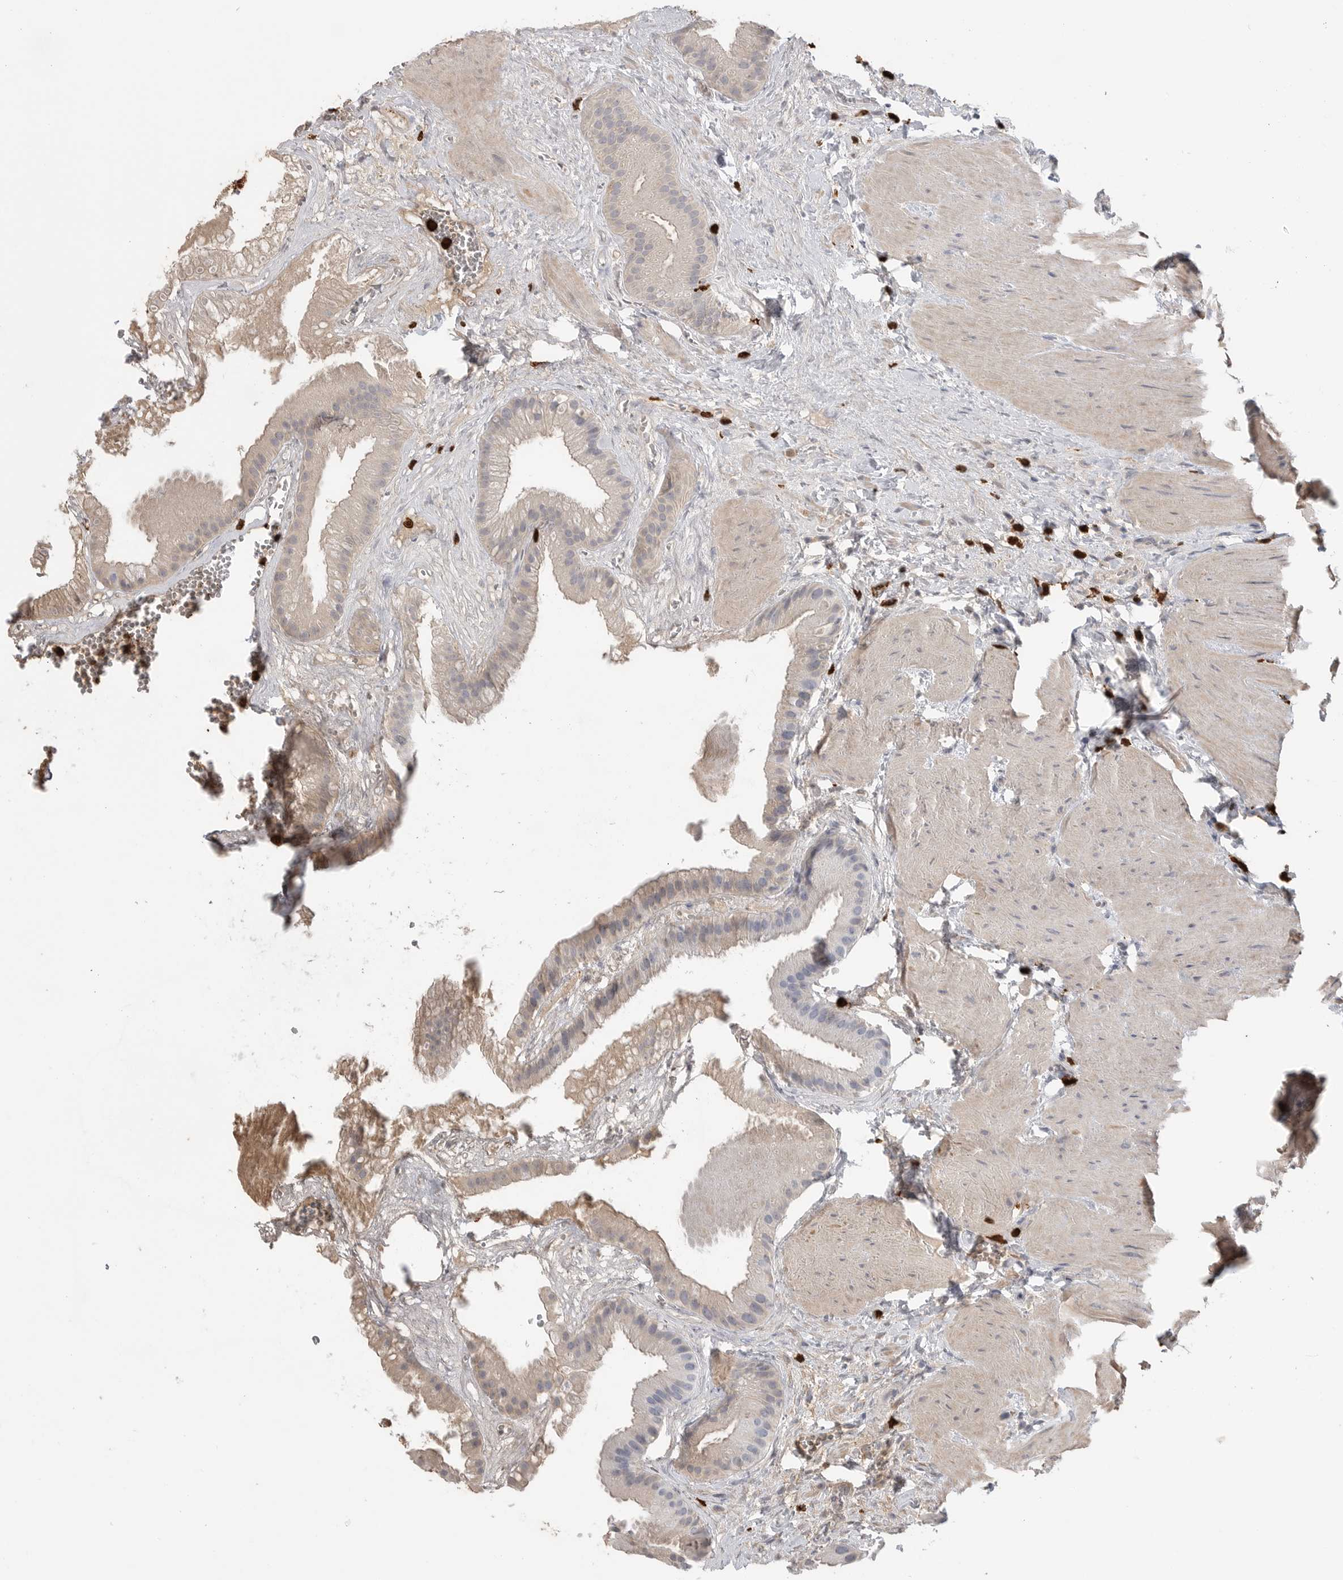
{"staining": {"intensity": "negative", "quantity": "none", "location": "none"}, "tissue": "gallbladder", "cell_type": "Glandular cells", "image_type": "normal", "snomed": [{"axis": "morphology", "description": "Normal tissue, NOS"}, {"axis": "topography", "description": "Gallbladder"}], "caption": "This photomicrograph is of unremarkable gallbladder stained with immunohistochemistry (IHC) to label a protein in brown with the nuclei are counter-stained blue. There is no expression in glandular cells.", "gene": "CYB561D1", "patient": {"sex": "male", "age": 55}}